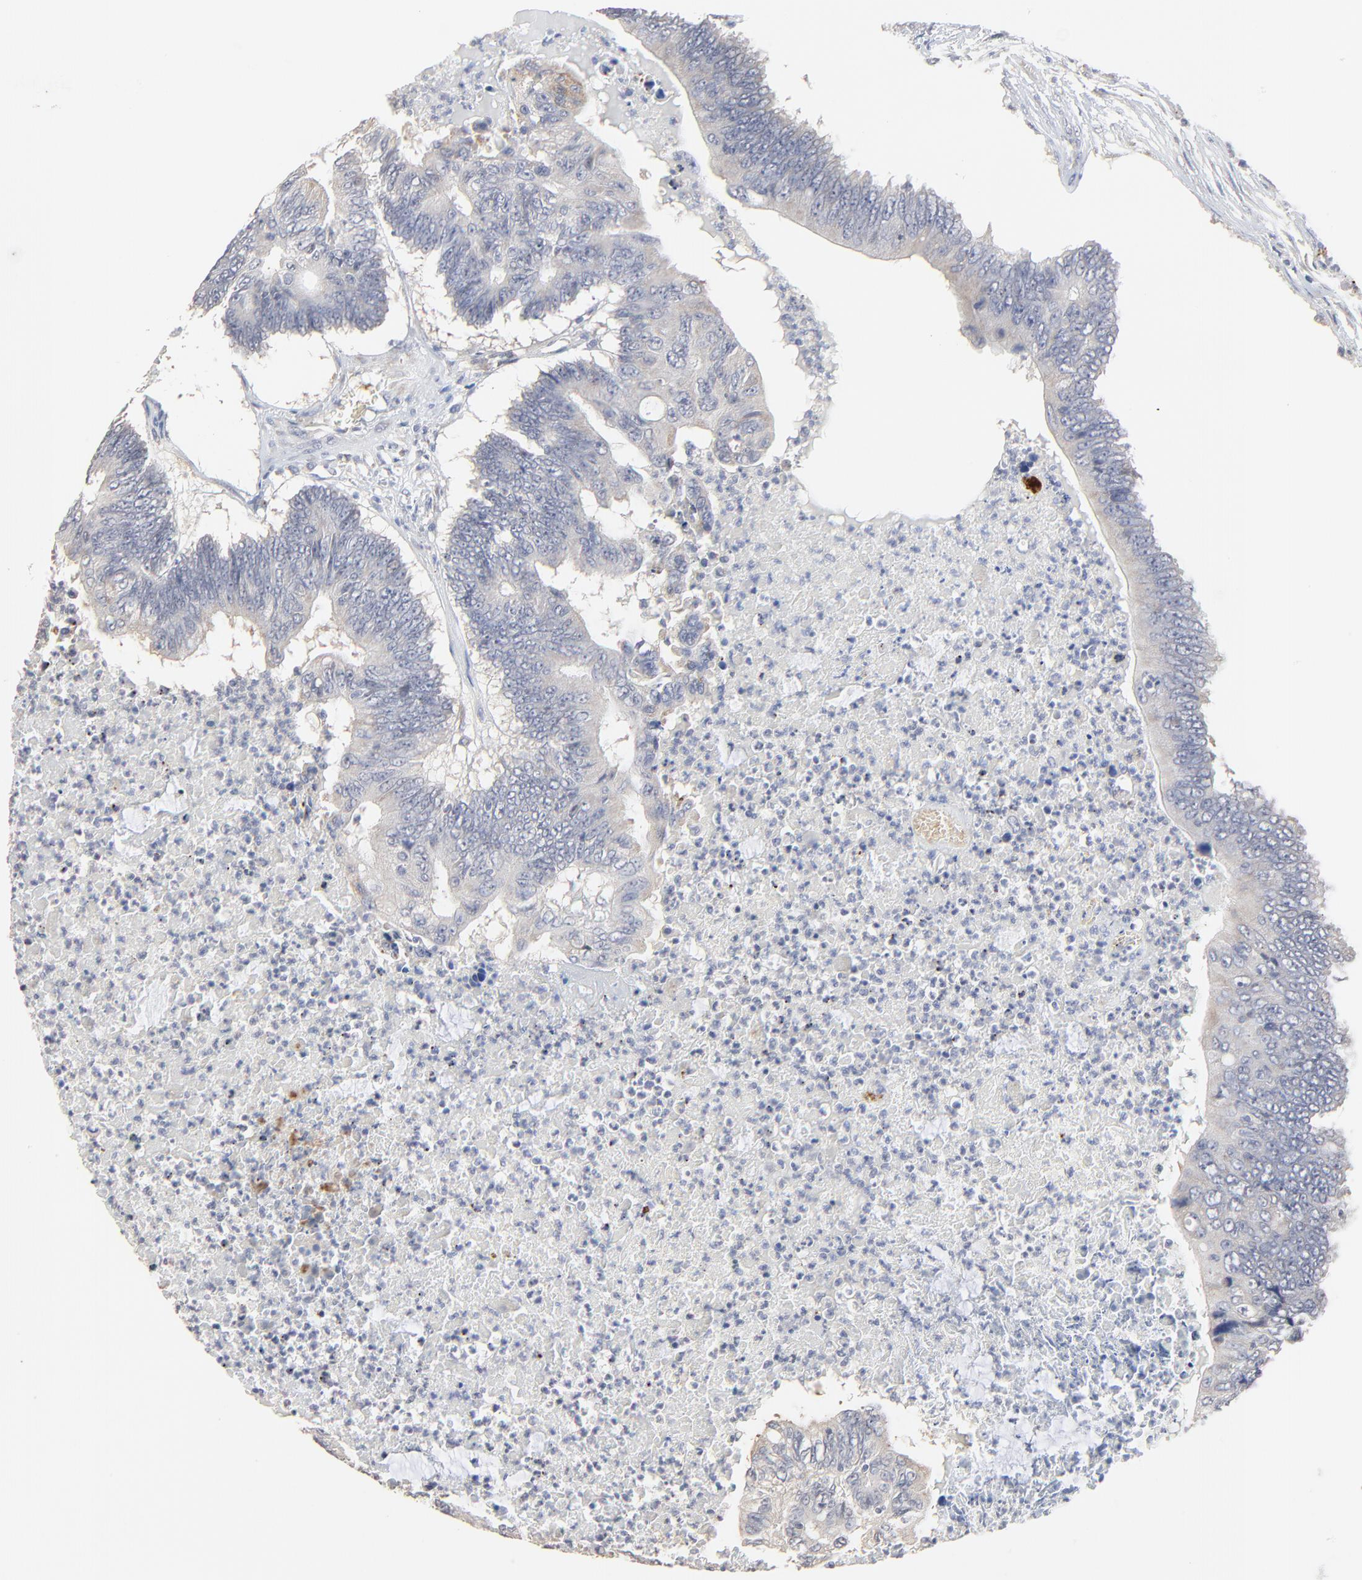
{"staining": {"intensity": "weak", "quantity": ">75%", "location": "cytoplasmic/membranous"}, "tissue": "colorectal cancer", "cell_type": "Tumor cells", "image_type": "cancer", "snomed": [{"axis": "morphology", "description": "Adenocarcinoma, NOS"}, {"axis": "topography", "description": "Colon"}], "caption": "Immunohistochemistry (IHC) staining of adenocarcinoma (colorectal), which displays low levels of weak cytoplasmic/membranous expression in about >75% of tumor cells indicating weak cytoplasmic/membranous protein staining. The staining was performed using DAB (3,3'-diaminobenzidine) (brown) for protein detection and nuclei were counterstained in hematoxylin (blue).", "gene": "FANCB", "patient": {"sex": "male", "age": 65}}